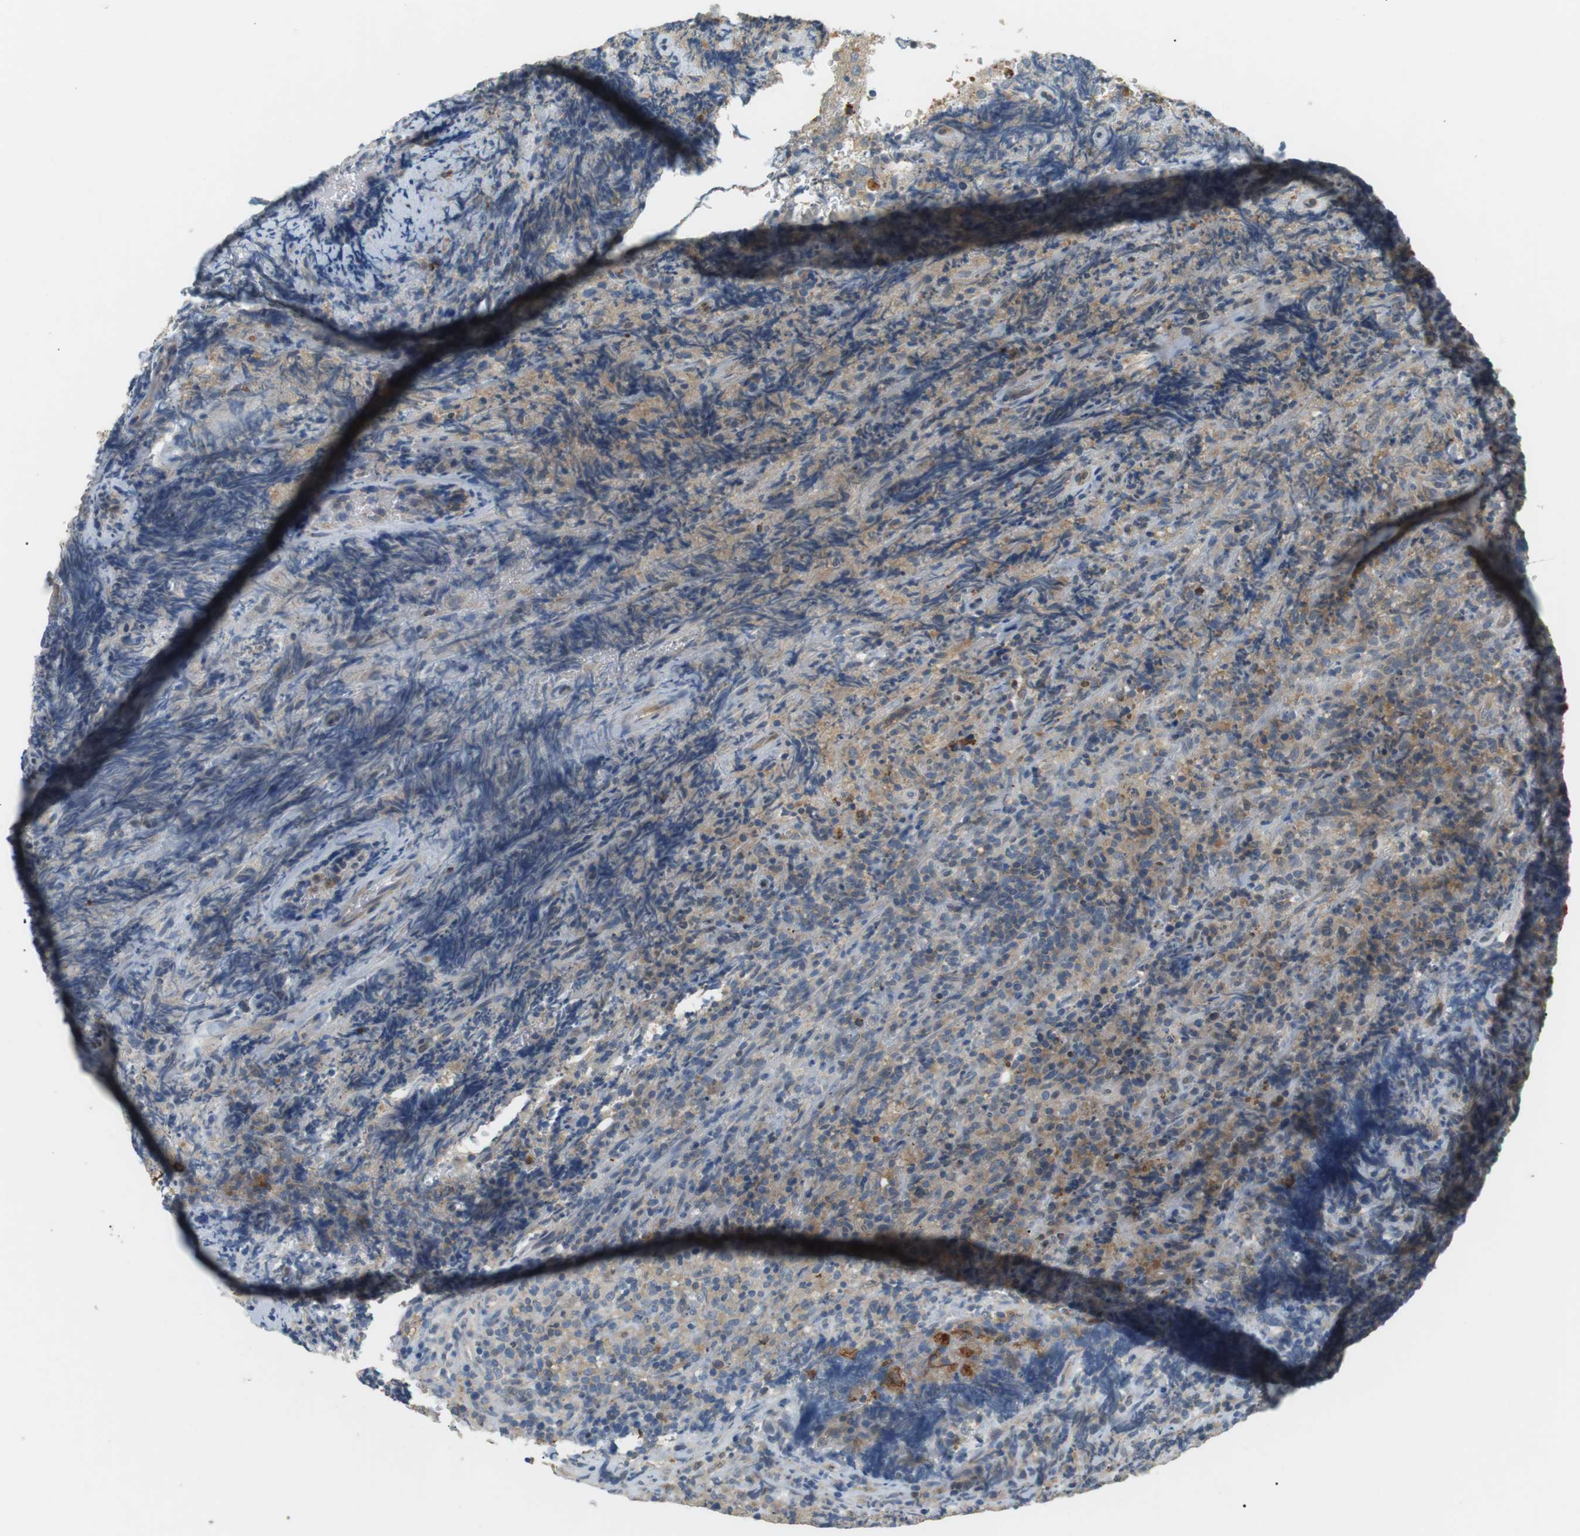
{"staining": {"intensity": "weak", "quantity": "<25%", "location": "cytoplasmic/membranous"}, "tissue": "lymphoma", "cell_type": "Tumor cells", "image_type": "cancer", "snomed": [{"axis": "morphology", "description": "Malignant lymphoma, non-Hodgkin's type, High grade"}, {"axis": "topography", "description": "Tonsil"}], "caption": "This is an immunohistochemistry photomicrograph of human lymphoma. There is no expression in tumor cells.", "gene": "P2RY1", "patient": {"sex": "female", "age": 36}}